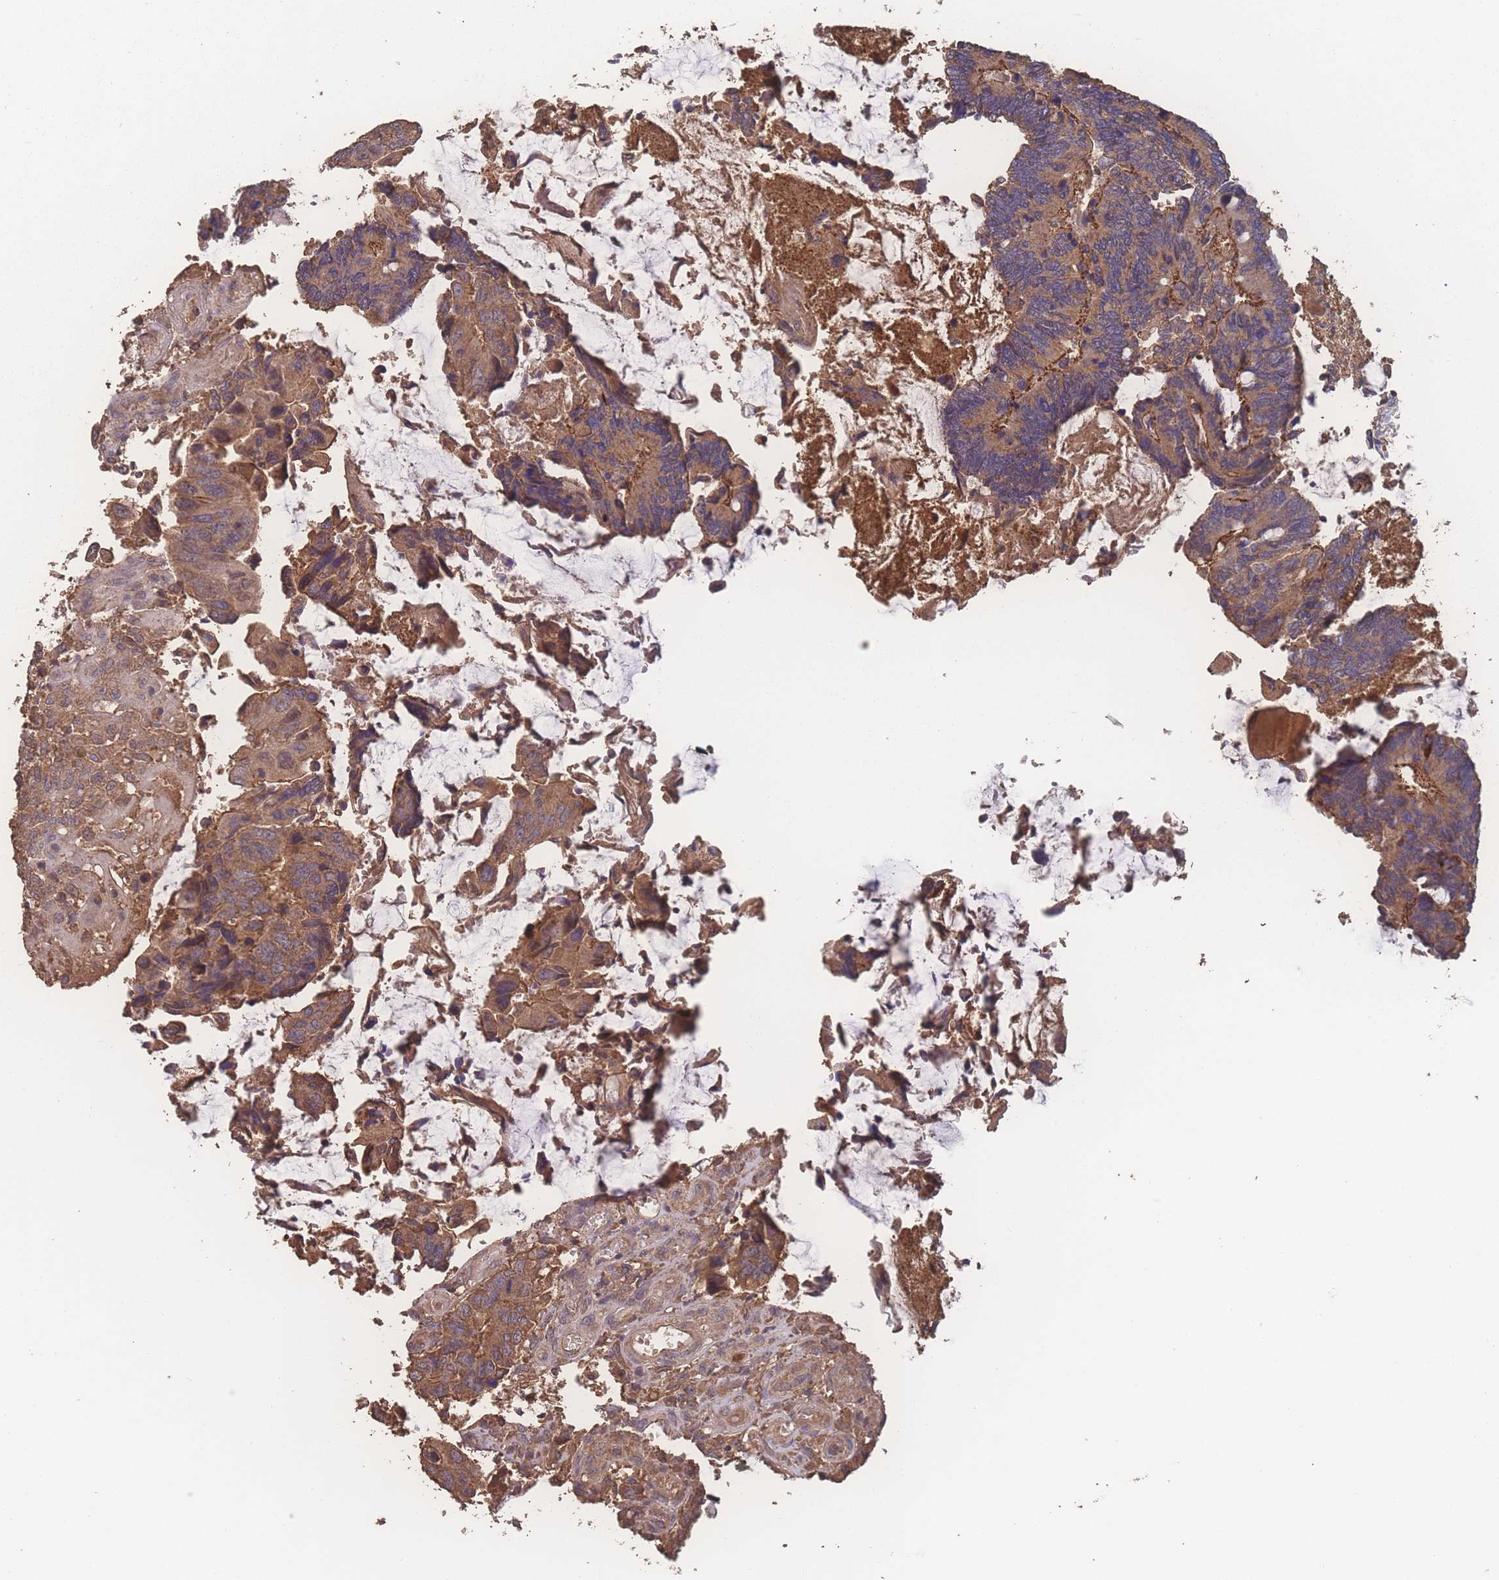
{"staining": {"intensity": "moderate", "quantity": ">75%", "location": "cytoplasmic/membranous"}, "tissue": "colorectal cancer", "cell_type": "Tumor cells", "image_type": "cancer", "snomed": [{"axis": "morphology", "description": "Adenocarcinoma, NOS"}, {"axis": "topography", "description": "Colon"}], "caption": "Moderate cytoplasmic/membranous positivity for a protein is appreciated in approximately >75% of tumor cells of adenocarcinoma (colorectal) using IHC.", "gene": "ATXN10", "patient": {"sex": "male", "age": 87}}